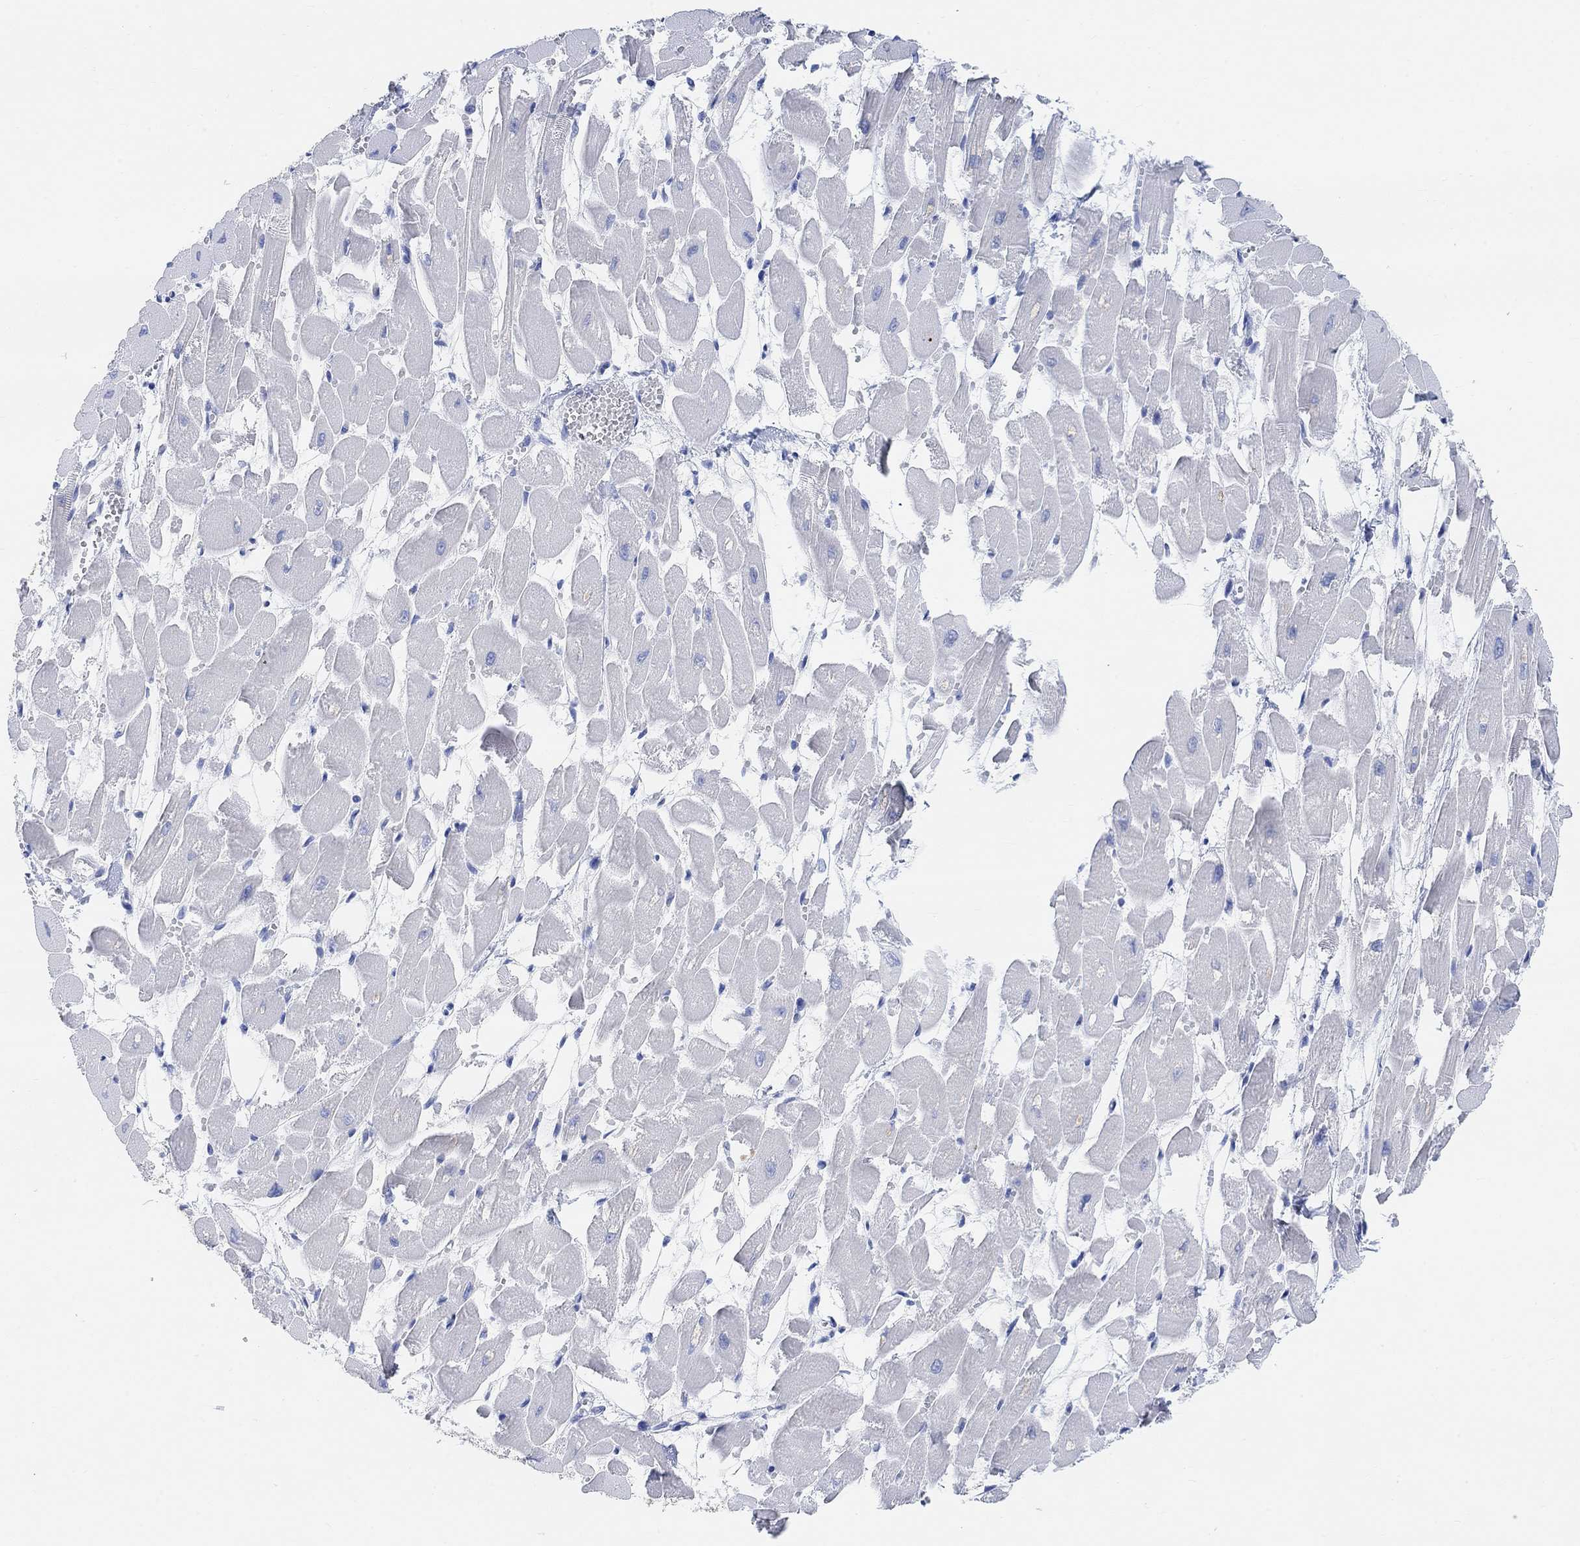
{"staining": {"intensity": "negative", "quantity": "none", "location": "none"}, "tissue": "heart muscle", "cell_type": "Cardiomyocytes", "image_type": "normal", "snomed": [{"axis": "morphology", "description": "Normal tissue, NOS"}, {"axis": "topography", "description": "Heart"}], "caption": "This is a histopathology image of IHC staining of unremarkable heart muscle, which shows no expression in cardiomyocytes. (Stains: DAB (3,3'-diaminobenzidine) IHC with hematoxylin counter stain, Microscopy: brightfield microscopy at high magnification).", "gene": "ENO4", "patient": {"sex": "female", "age": 52}}